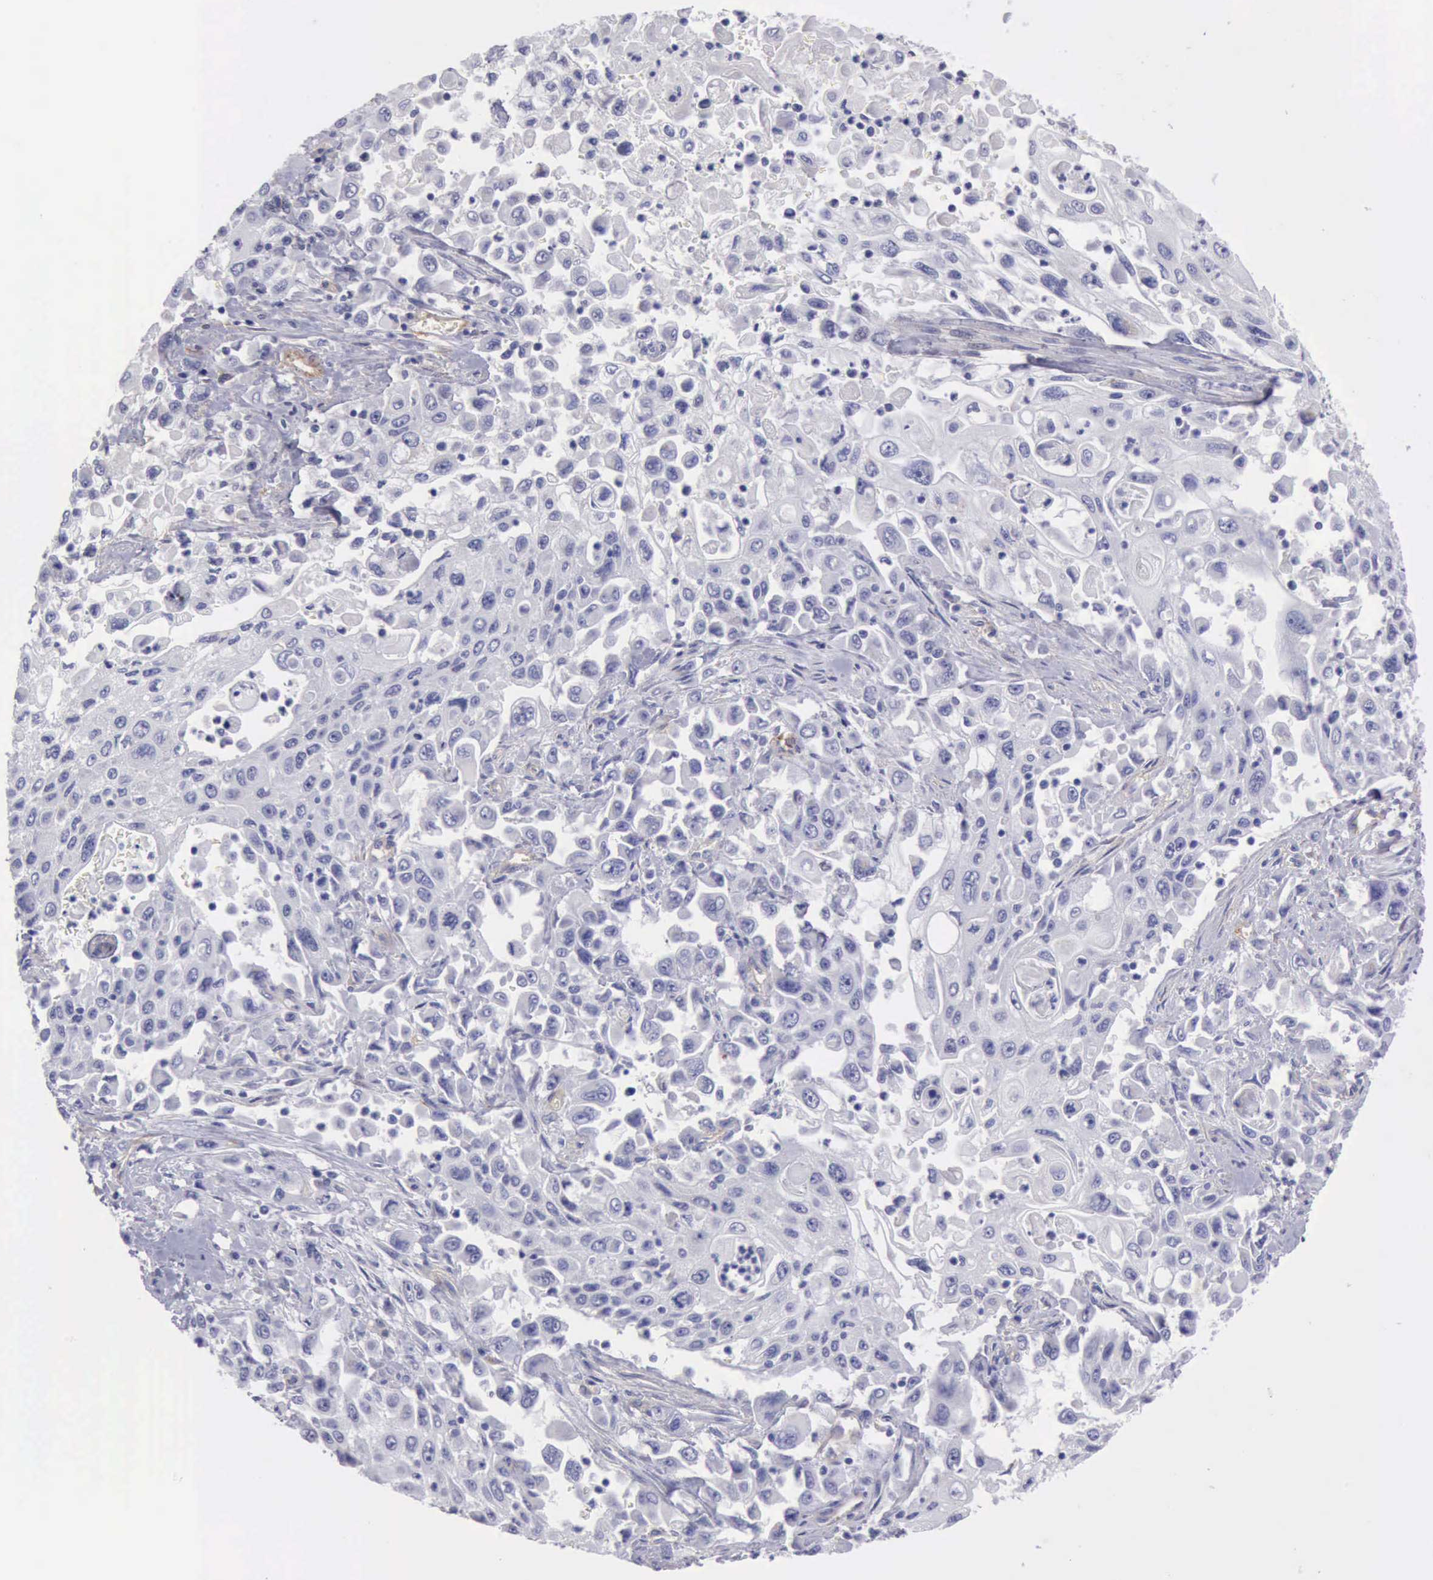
{"staining": {"intensity": "negative", "quantity": "none", "location": "none"}, "tissue": "pancreatic cancer", "cell_type": "Tumor cells", "image_type": "cancer", "snomed": [{"axis": "morphology", "description": "Adenocarcinoma, NOS"}, {"axis": "topography", "description": "Pancreas"}], "caption": "An immunohistochemistry (IHC) histopathology image of adenocarcinoma (pancreatic) is shown. There is no staining in tumor cells of adenocarcinoma (pancreatic).", "gene": "AOC3", "patient": {"sex": "male", "age": 70}}